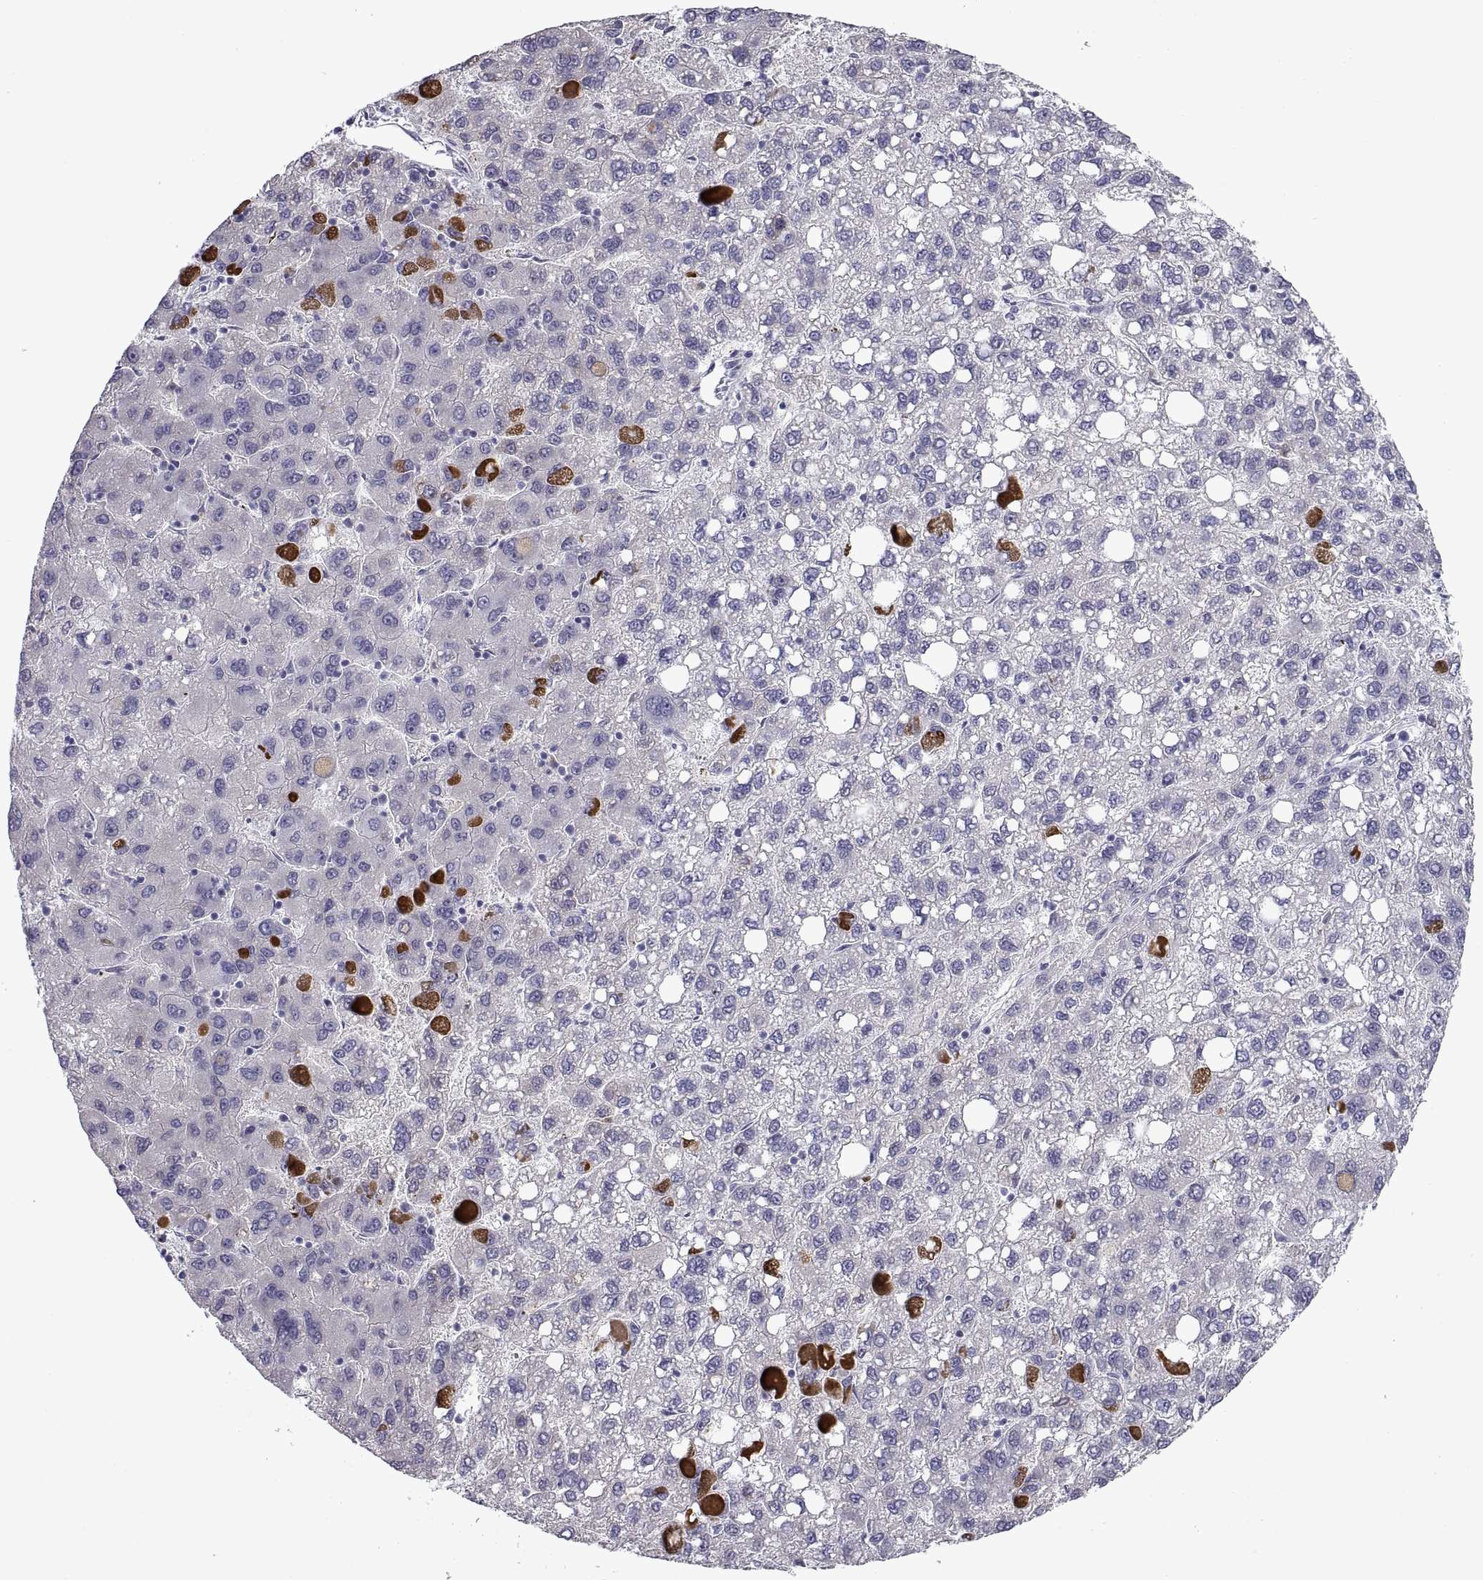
{"staining": {"intensity": "negative", "quantity": "none", "location": "none"}, "tissue": "liver cancer", "cell_type": "Tumor cells", "image_type": "cancer", "snomed": [{"axis": "morphology", "description": "Carcinoma, Hepatocellular, NOS"}, {"axis": "topography", "description": "Liver"}], "caption": "A histopathology image of human liver hepatocellular carcinoma is negative for staining in tumor cells.", "gene": "DOK3", "patient": {"sex": "female", "age": 82}}